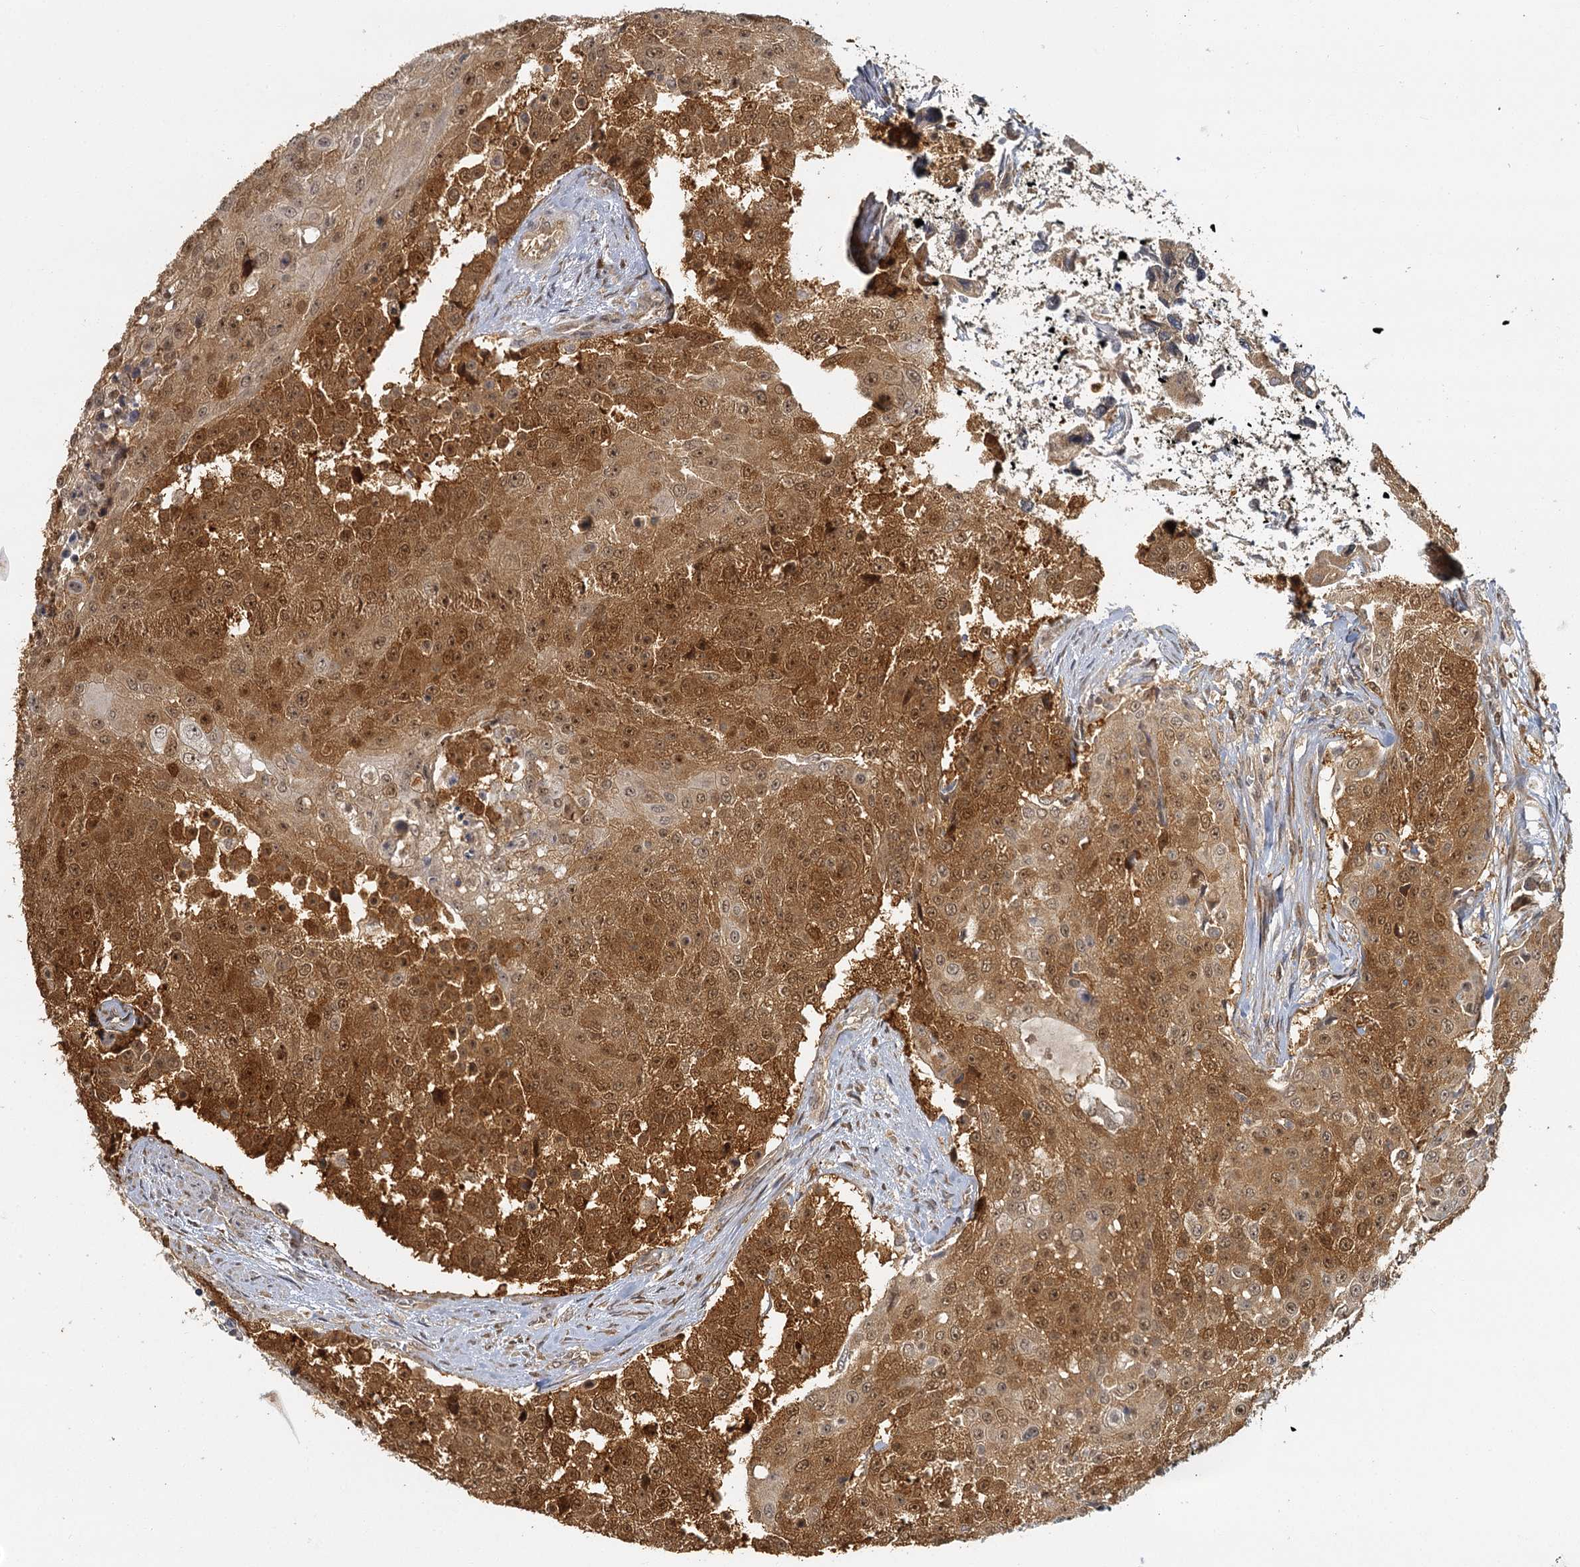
{"staining": {"intensity": "strong", "quantity": ">75%", "location": "cytoplasmic/membranous,nuclear"}, "tissue": "urothelial cancer", "cell_type": "Tumor cells", "image_type": "cancer", "snomed": [{"axis": "morphology", "description": "Urothelial carcinoma, High grade"}, {"axis": "topography", "description": "Urinary bladder"}], "caption": "Urothelial cancer stained with DAB immunohistochemistry (IHC) exhibits high levels of strong cytoplasmic/membranous and nuclear expression in approximately >75% of tumor cells.", "gene": "ZNF549", "patient": {"sex": "female", "age": 63}}